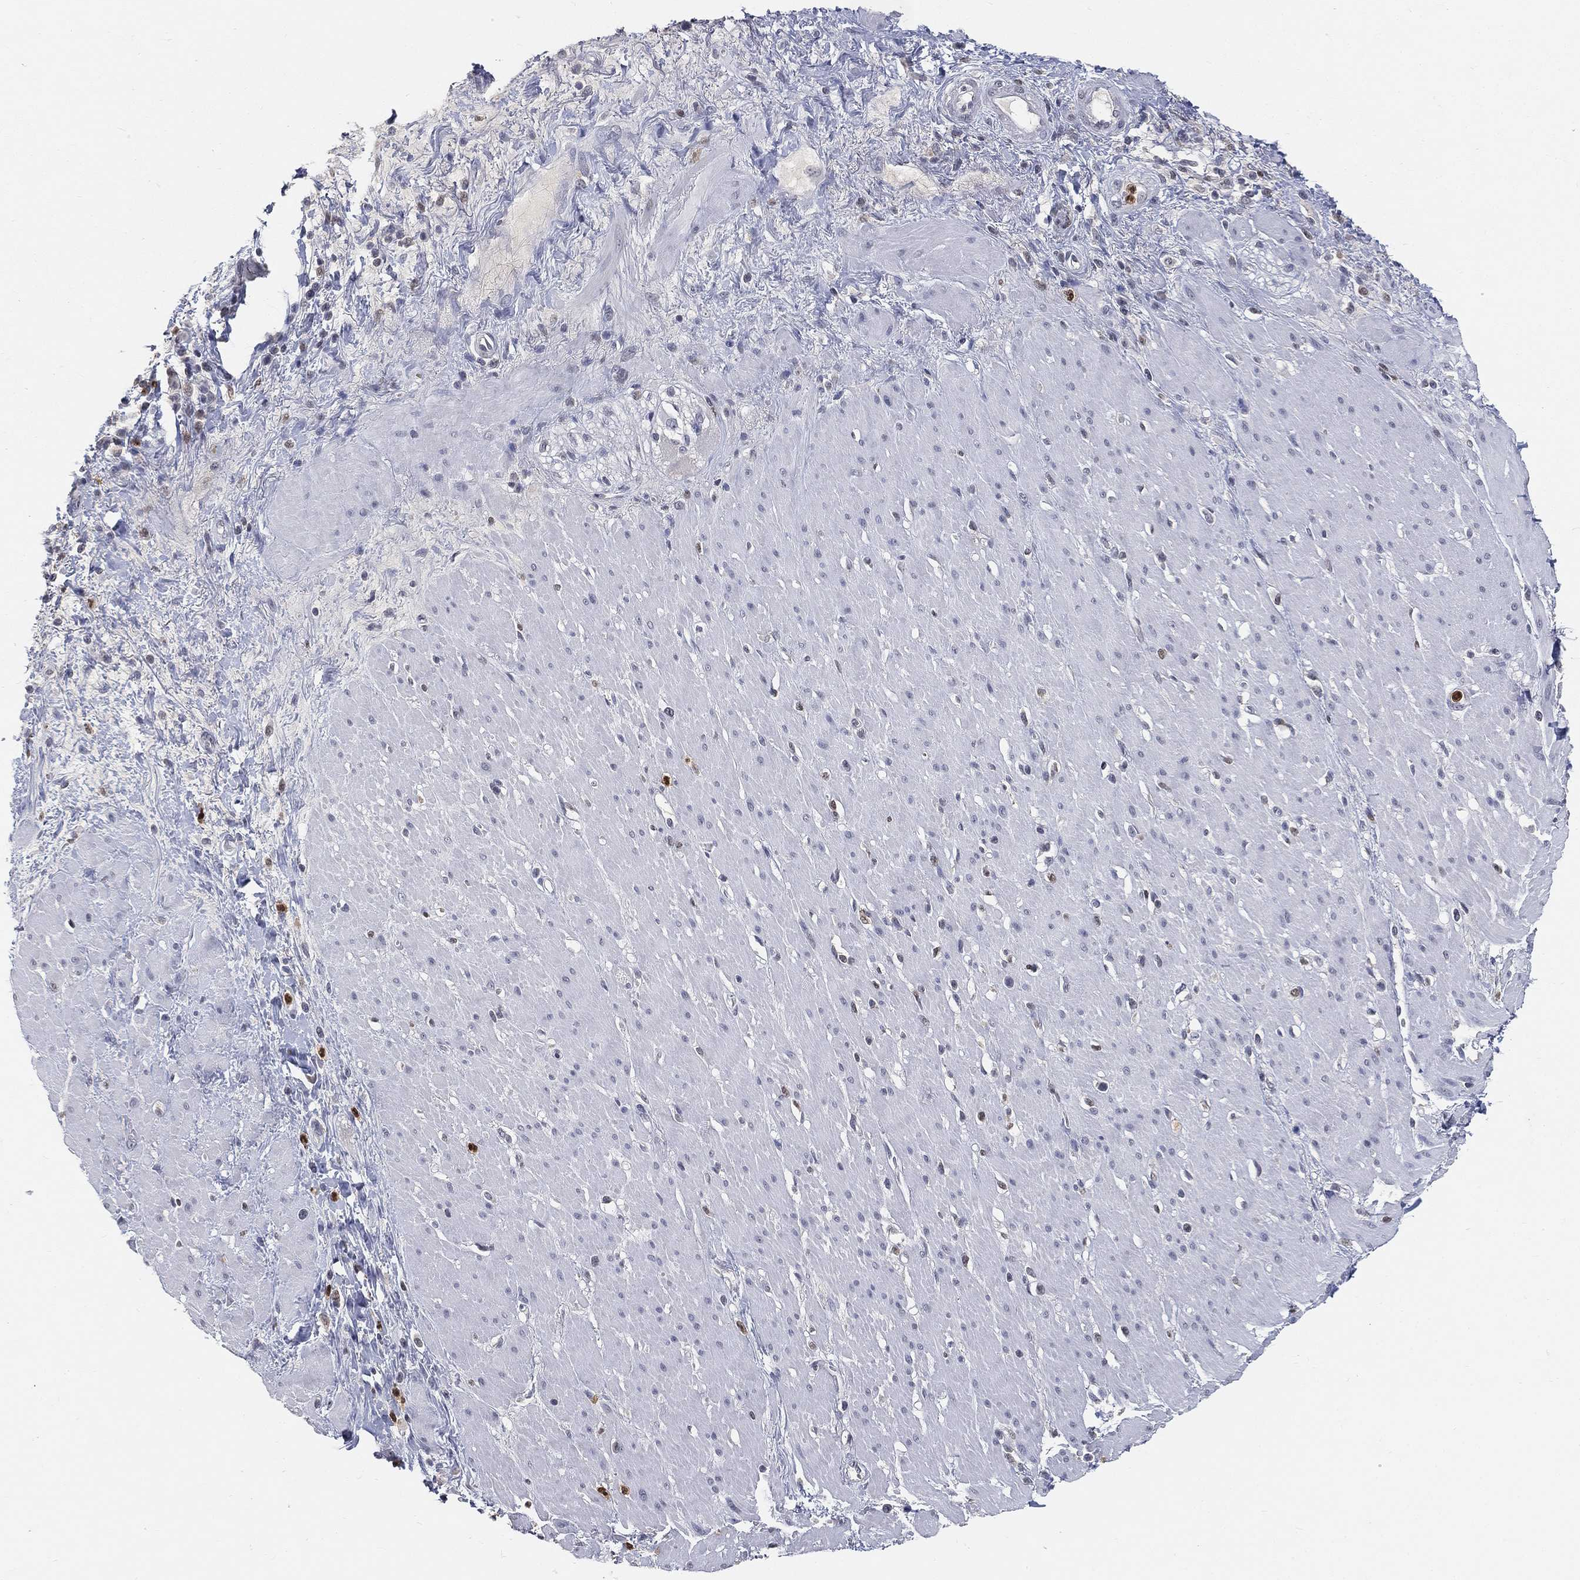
{"staining": {"intensity": "negative", "quantity": "none", "location": "none"}, "tissue": "smooth muscle", "cell_type": "Smooth muscle cells", "image_type": "normal", "snomed": [{"axis": "morphology", "description": "Normal tissue, NOS"}, {"axis": "topography", "description": "Soft tissue"}, {"axis": "topography", "description": "Smooth muscle"}], "caption": "IHC of normal human smooth muscle demonstrates no positivity in smooth muscle cells.", "gene": "ARG1", "patient": {"sex": "male", "age": 72}}